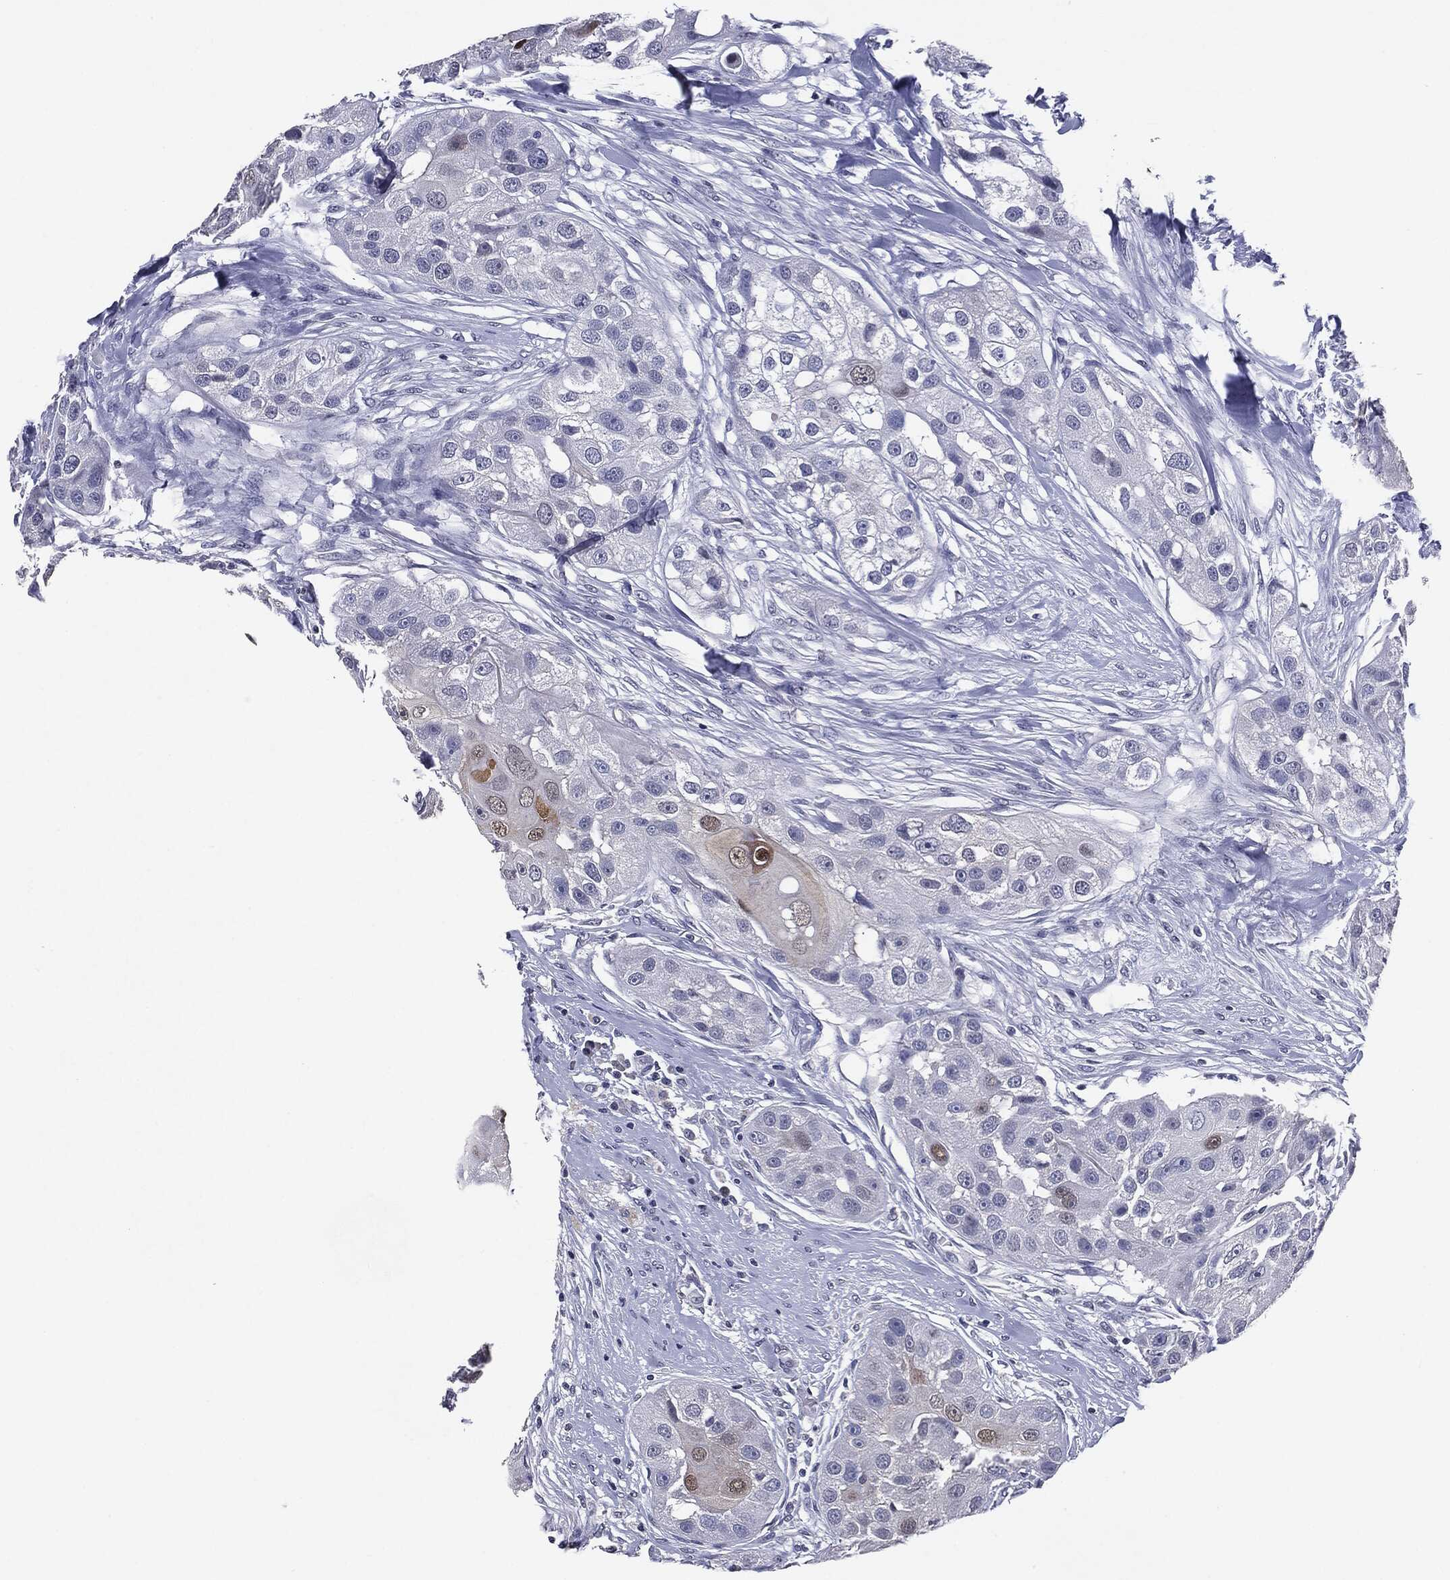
{"staining": {"intensity": "negative", "quantity": "none", "location": "none"}, "tissue": "head and neck cancer", "cell_type": "Tumor cells", "image_type": "cancer", "snomed": [{"axis": "morphology", "description": "Normal tissue, NOS"}, {"axis": "morphology", "description": "Squamous cell carcinoma, NOS"}, {"axis": "topography", "description": "Skeletal muscle"}, {"axis": "topography", "description": "Head-Neck"}], "caption": "Immunohistochemical staining of human head and neck cancer (squamous cell carcinoma) reveals no significant staining in tumor cells. (DAB (3,3'-diaminobenzidine) immunohistochemistry (IHC), high magnification).", "gene": "SERPINB4", "patient": {"sex": "male", "age": 51}}